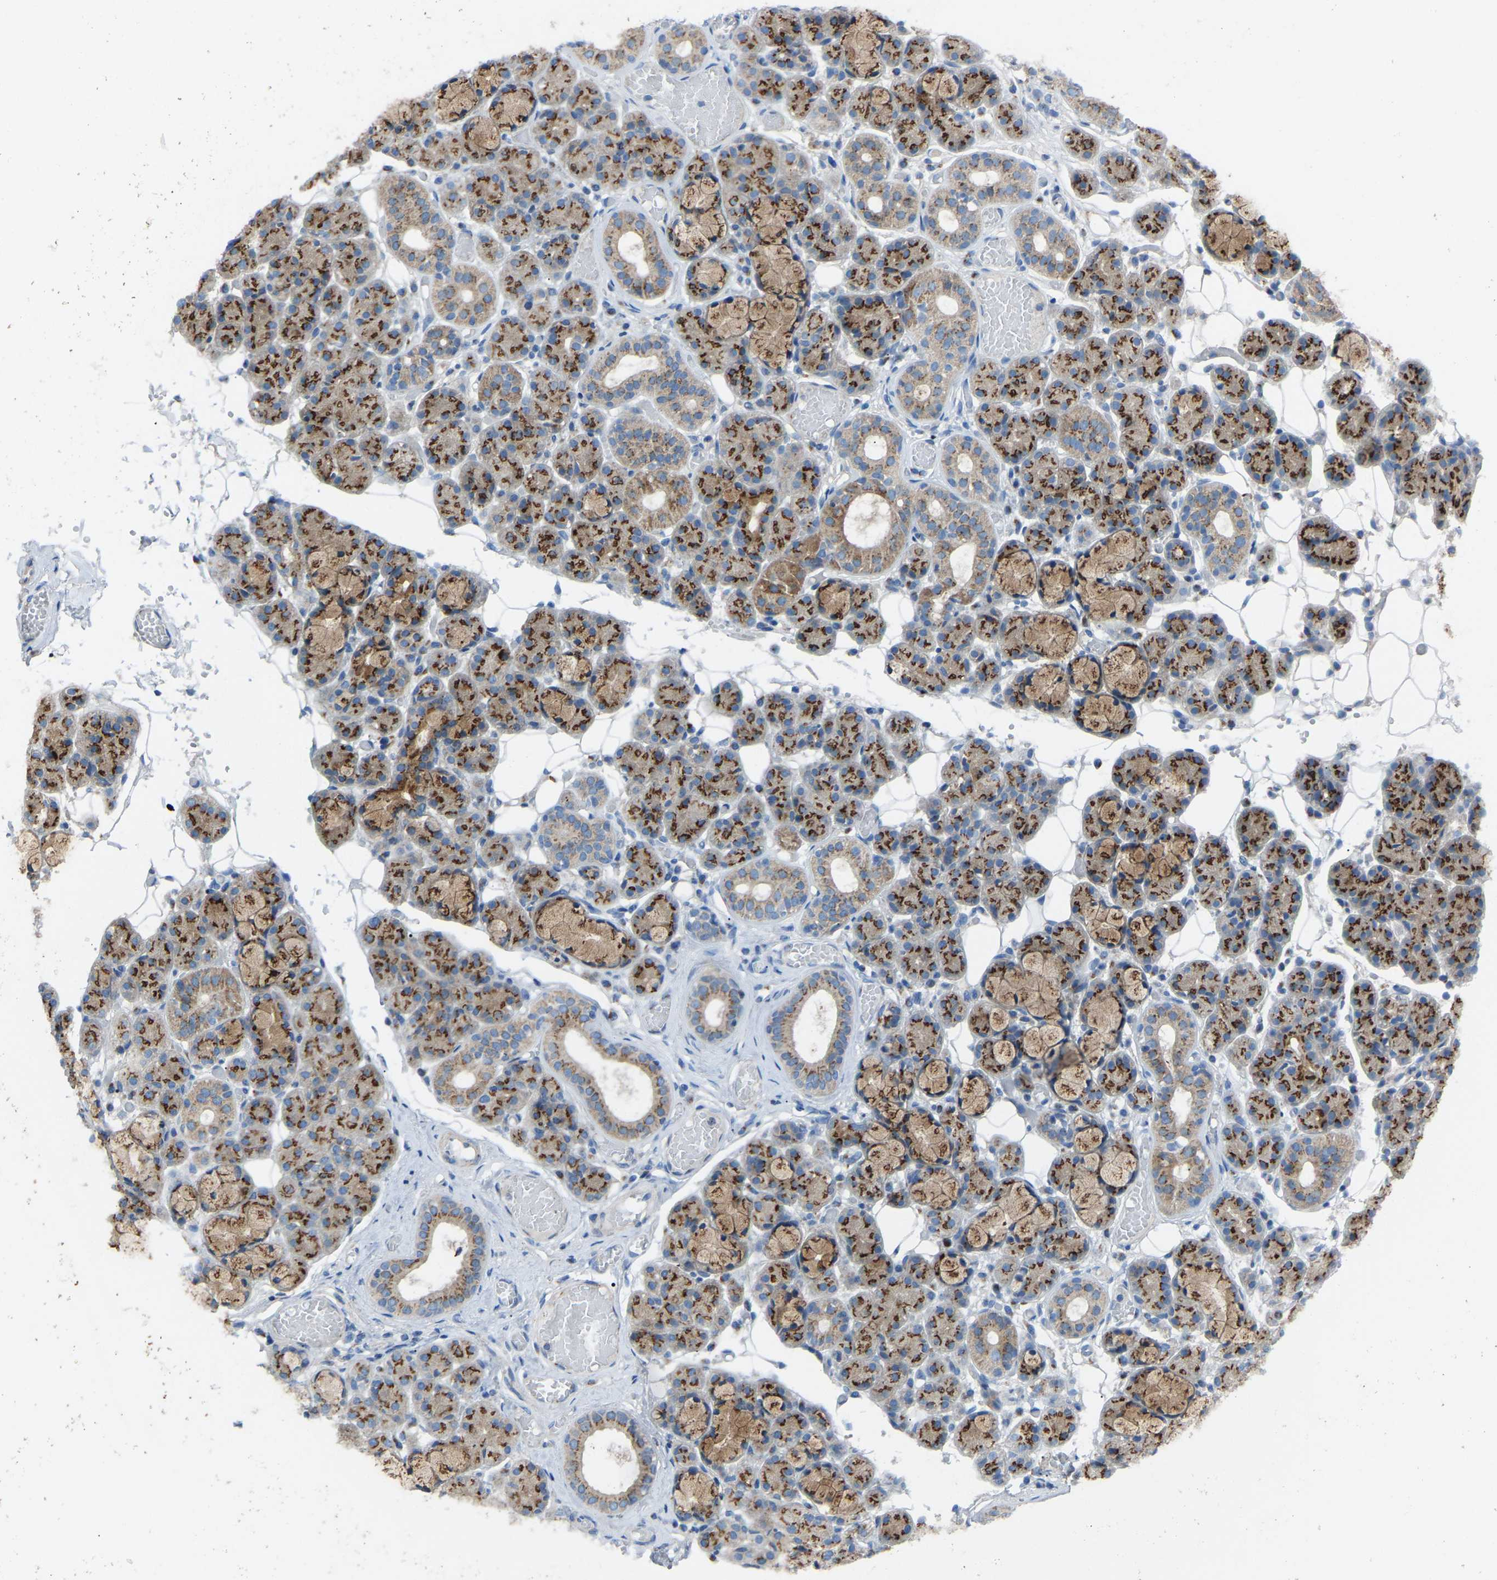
{"staining": {"intensity": "strong", "quantity": ">75%", "location": "cytoplasmic/membranous"}, "tissue": "salivary gland", "cell_type": "Glandular cells", "image_type": "normal", "snomed": [{"axis": "morphology", "description": "Normal tissue, NOS"}, {"axis": "topography", "description": "Salivary gland"}], "caption": "IHC of benign salivary gland displays high levels of strong cytoplasmic/membranous positivity in about >75% of glandular cells.", "gene": "CANT1", "patient": {"sex": "male", "age": 63}}